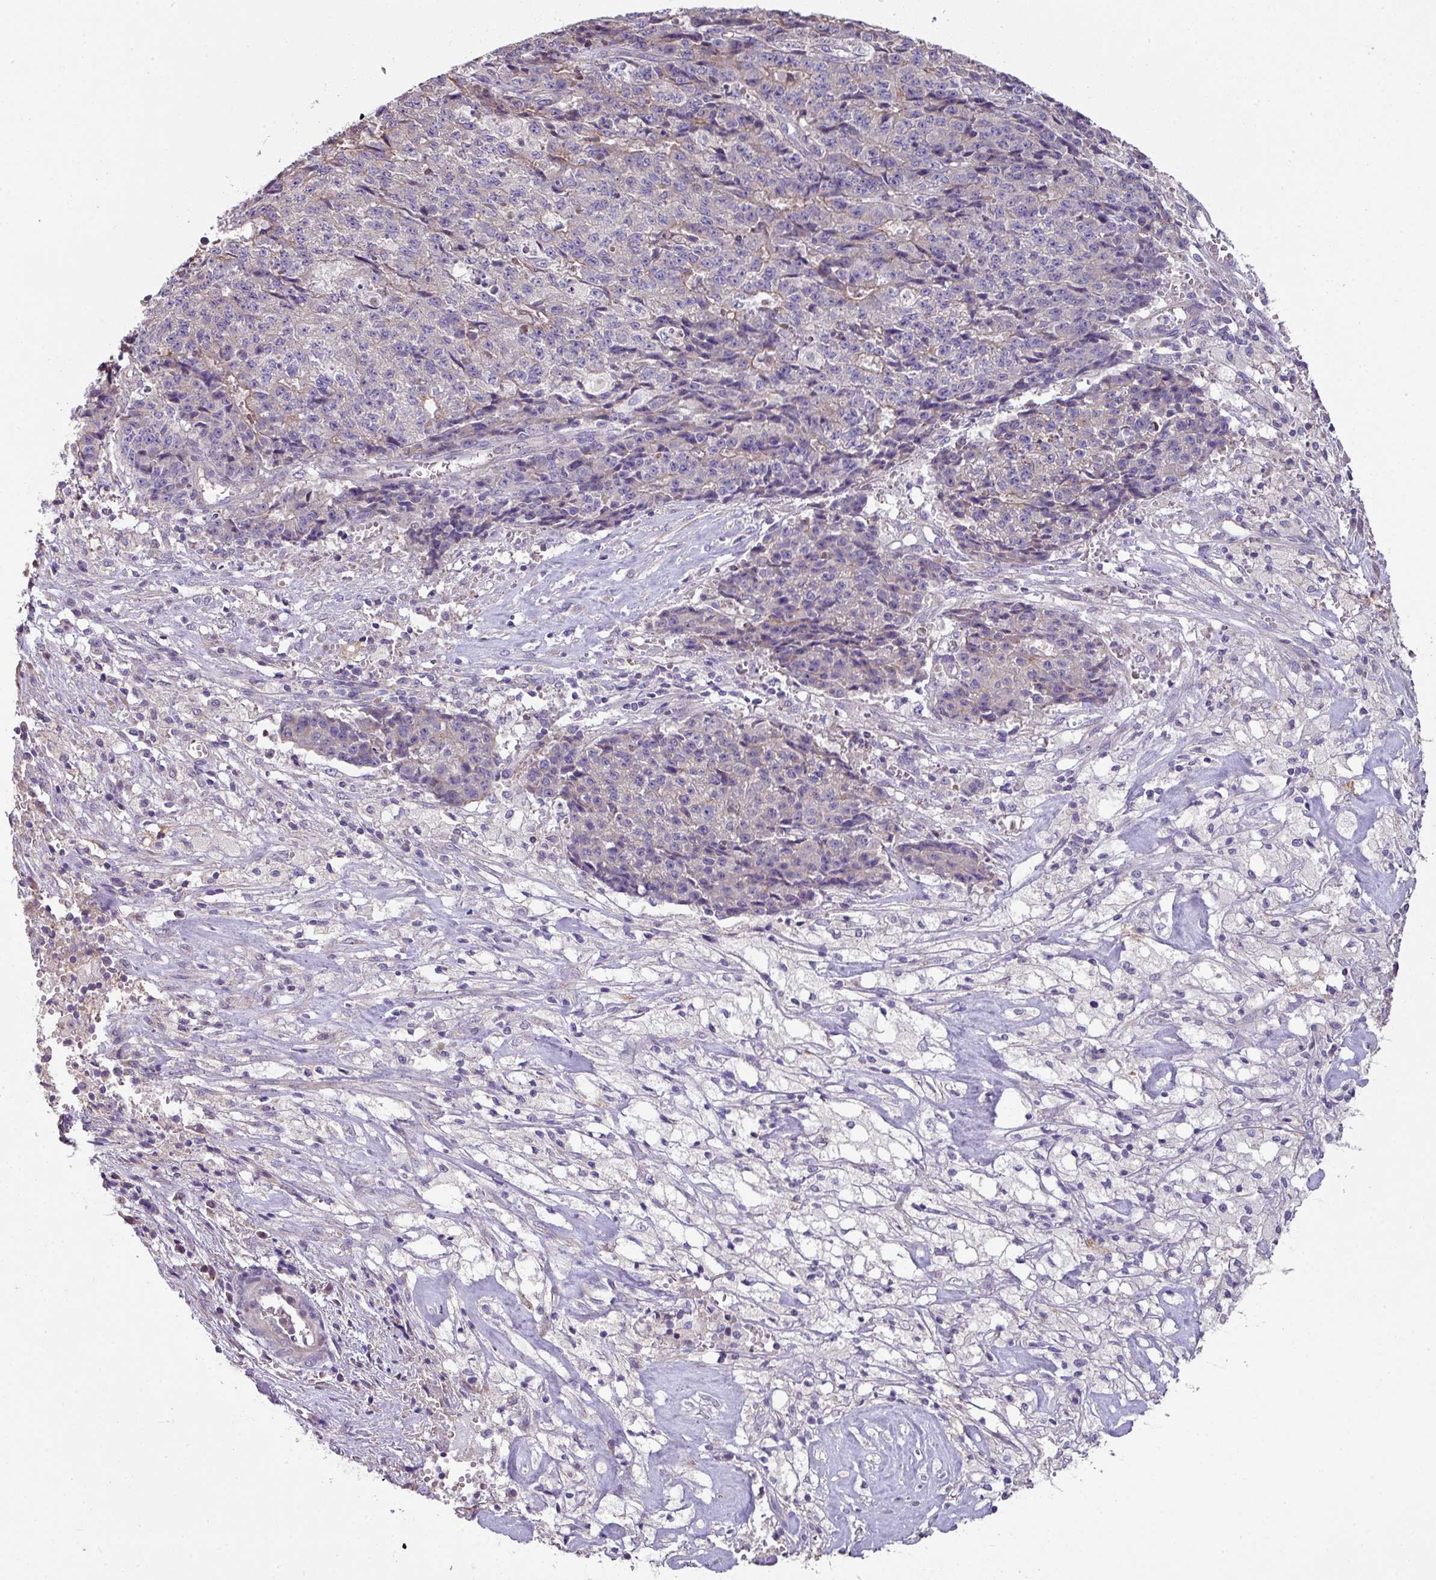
{"staining": {"intensity": "negative", "quantity": "none", "location": "none"}, "tissue": "ovarian cancer", "cell_type": "Tumor cells", "image_type": "cancer", "snomed": [{"axis": "morphology", "description": "Carcinoma, endometroid"}, {"axis": "topography", "description": "Ovary"}], "caption": "Immunohistochemical staining of human ovarian cancer shows no significant positivity in tumor cells.", "gene": "LRRC9", "patient": {"sex": "female", "age": 42}}